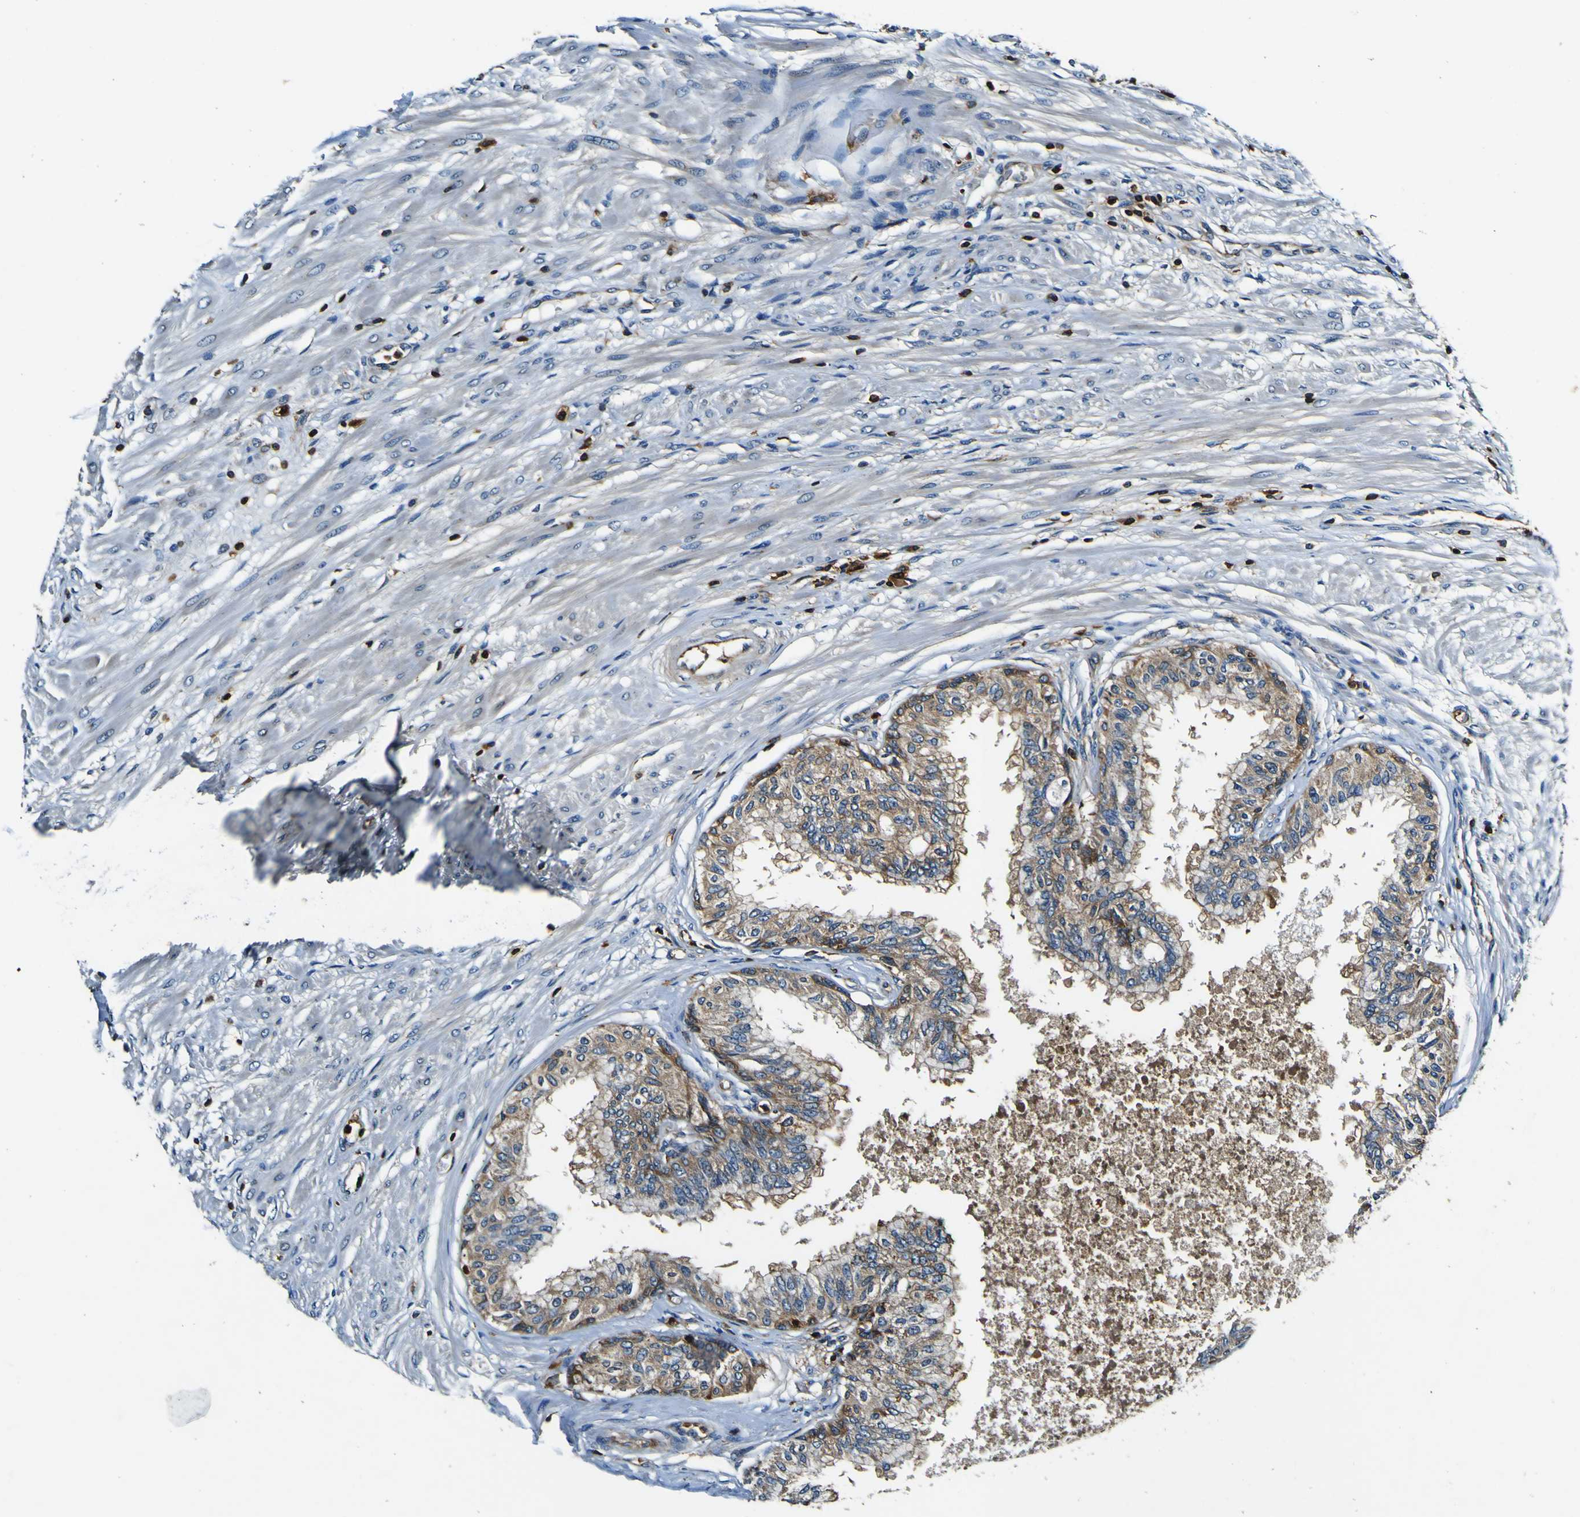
{"staining": {"intensity": "moderate", "quantity": ">75%", "location": "cytoplasmic/membranous"}, "tissue": "prostate", "cell_type": "Glandular cells", "image_type": "normal", "snomed": [{"axis": "morphology", "description": "Normal tissue, NOS"}, {"axis": "topography", "description": "Prostate"}, {"axis": "topography", "description": "Seminal veicle"}], "caption": "Immunohistochemistry (IHC) of normal human prostate shows medium levels of moderate cytoplasmic/membranous positivity in approximately >75% of glandular cells. (DAB IHC with brightfield microscopy, high magnification).", "gene": "RHOT2", "patient": {"sex": "male", "age": 60}}